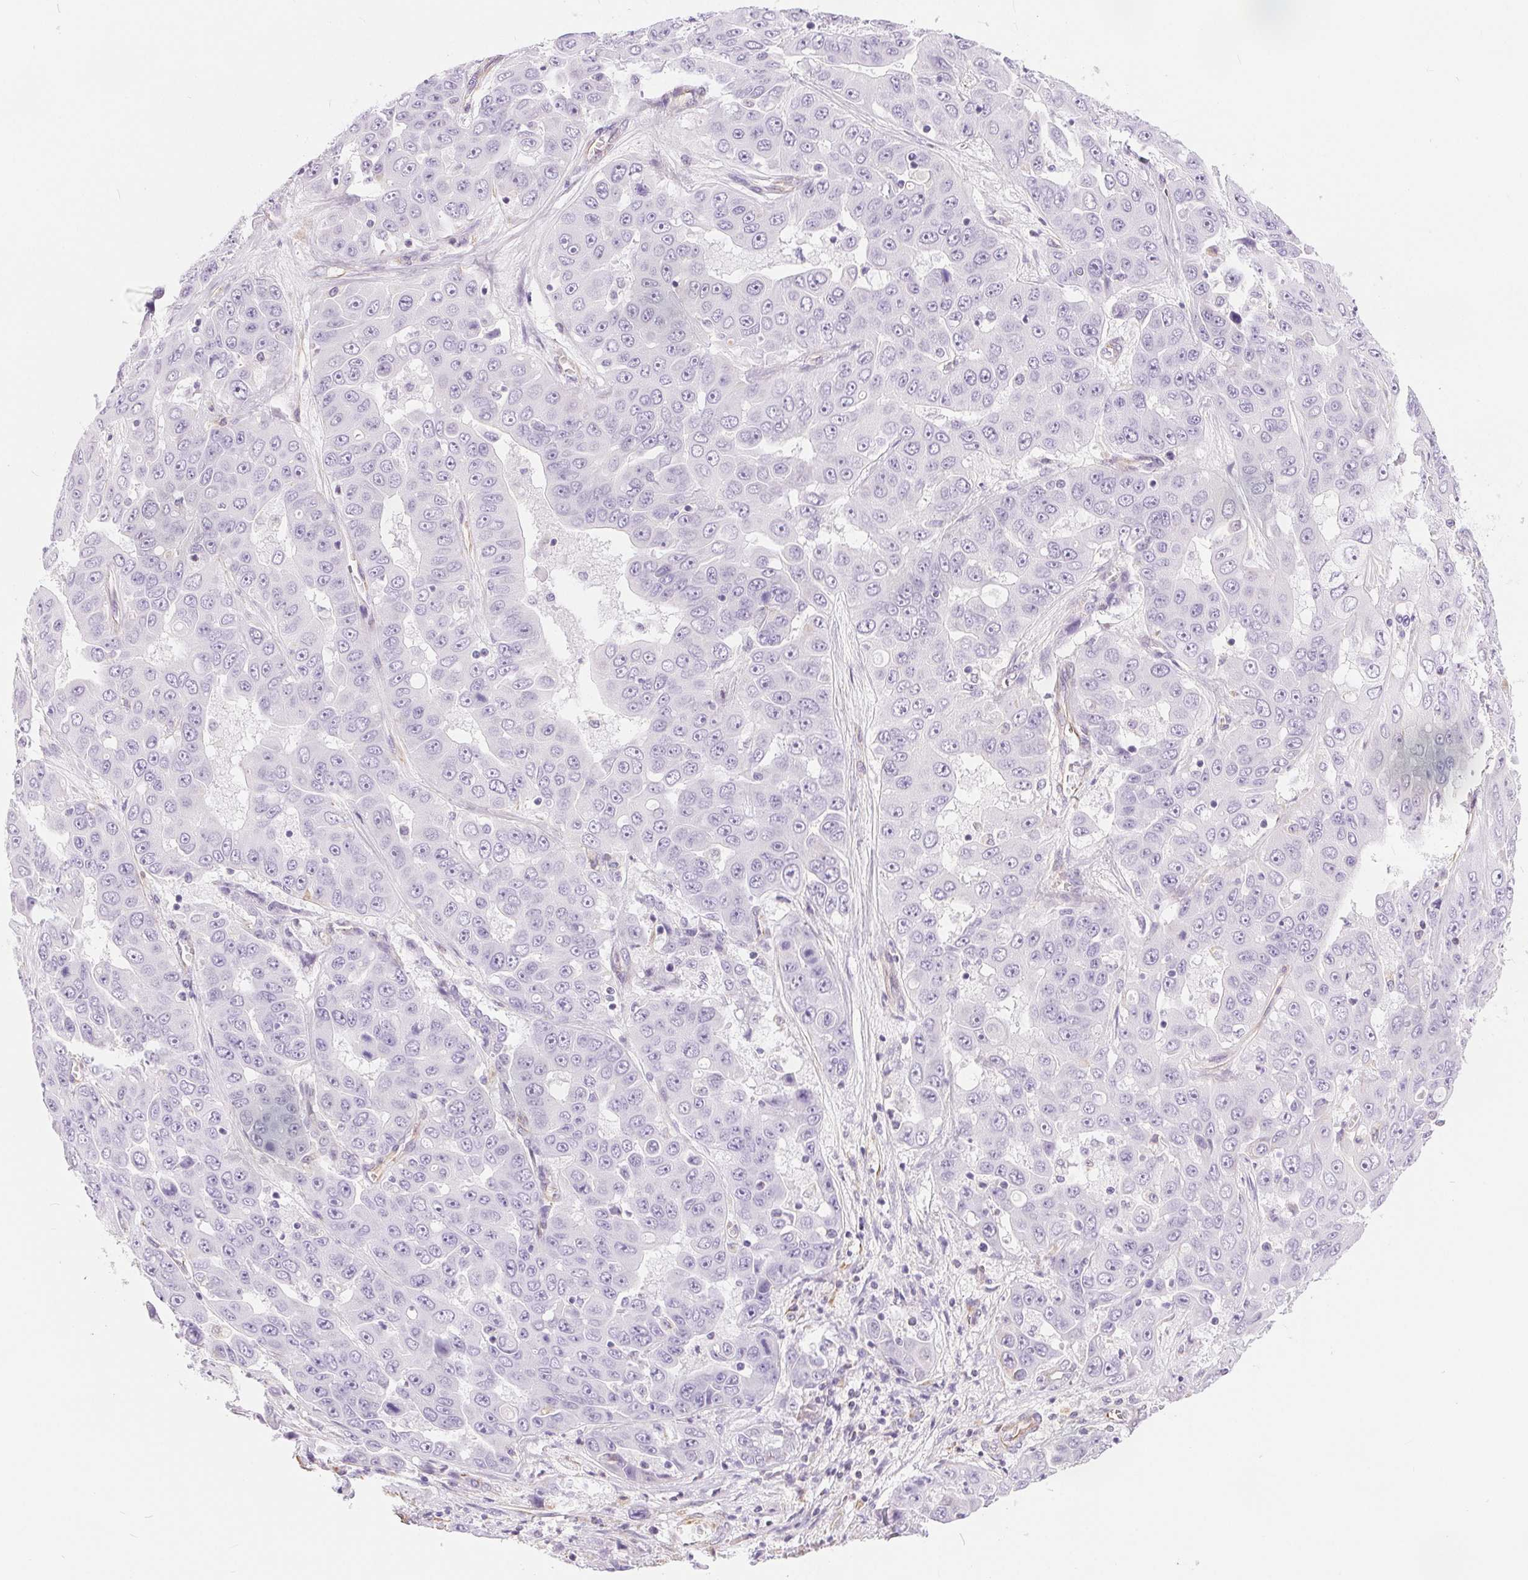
{"staining": {"intensity": "negative", "quantity": "none", "location": "none"}, "tissue": "liver cancer", "cell_type": "Tumor cells", "image_type": "cancer", "snomed": [{"axis": "morphology", "description": "Cholangiocarcinoma"}, {"axis": "topography", "description": "Liver"}], "caption": "Tumor cells are negative for protein expression in human cholangiocarcinoma (liver).", "gene": "GFAP", "patient": {"sex": "female", "age": 52}}